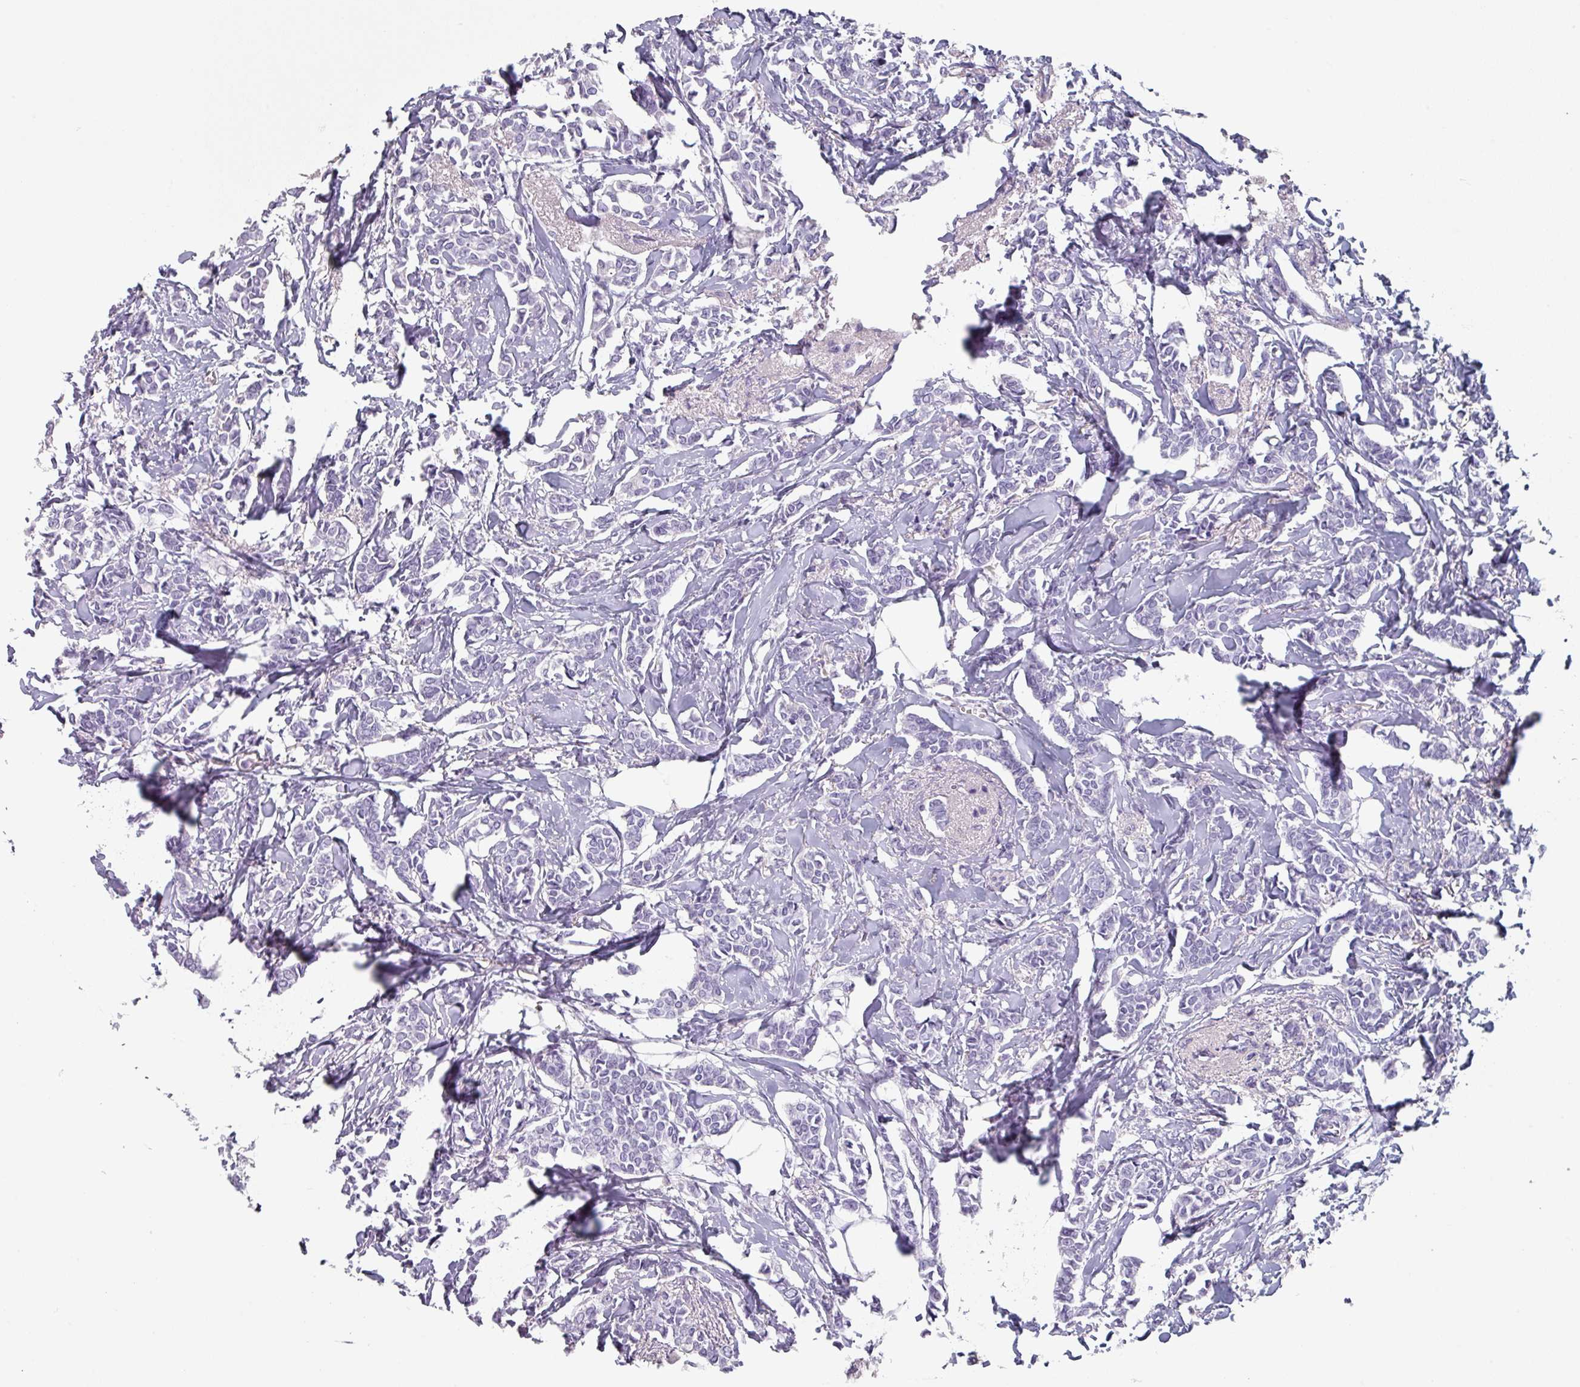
{"staining": {"intensity": "negative", "quantity": "none", "location": "none"}, "tissue": "breast cancer", "cell_type": "Tumor cells", "image_type": "cancer", "snomed": [{"axis": "morphology", "description": "Duct carcinoma"}, {"axis": "topography", "description": "Breast"}], "caption": "Infiltrating ductal carcinoma (breast) stained for a protein using IHC exhibits no staining tumor cells.", "gene": "SLC35G2", "patient": {"sex": "female", "age": 41}}